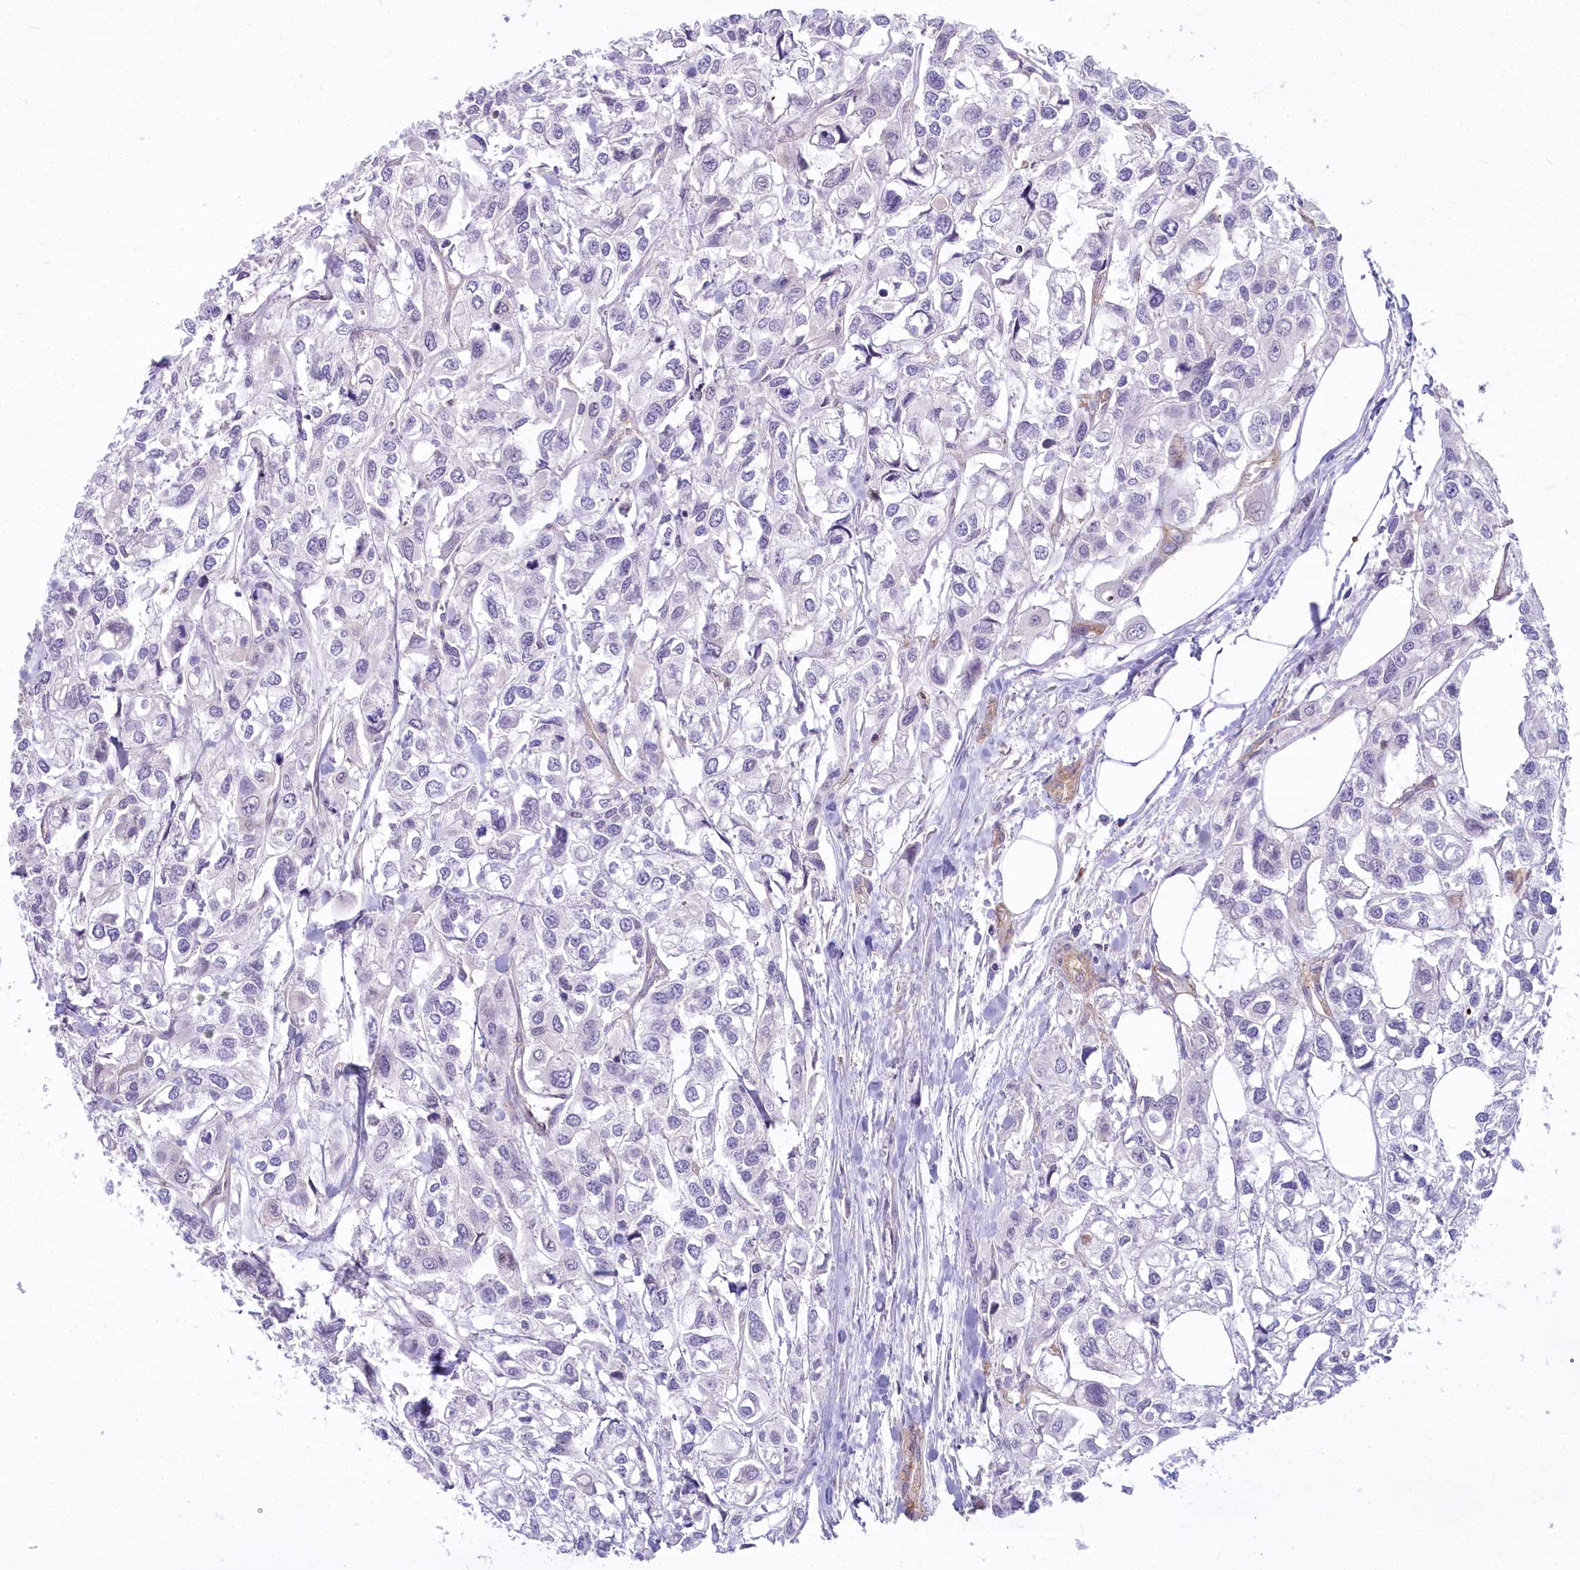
{"staining": {"intensity": "negative", "quantity": "none", "location": "none"}, "tissue": "urothelial cancer", "cell_type": "Tumor cells", "image_type": "cancer", "snomed": [{"axis": "morphology", "description": "Urothelial carcinoma, High grade"}, {"axis": "topography", "description": "Urinary bladder"}], "caption": "This photomicrograph is of urothelial cancer stained with IHC to label a protein in brown with the nuclei are counter-stained blue. There is no staining in tumor cells.", "gene": "HLA-DOA", "patient": {"sex": "male", "age": 67}}